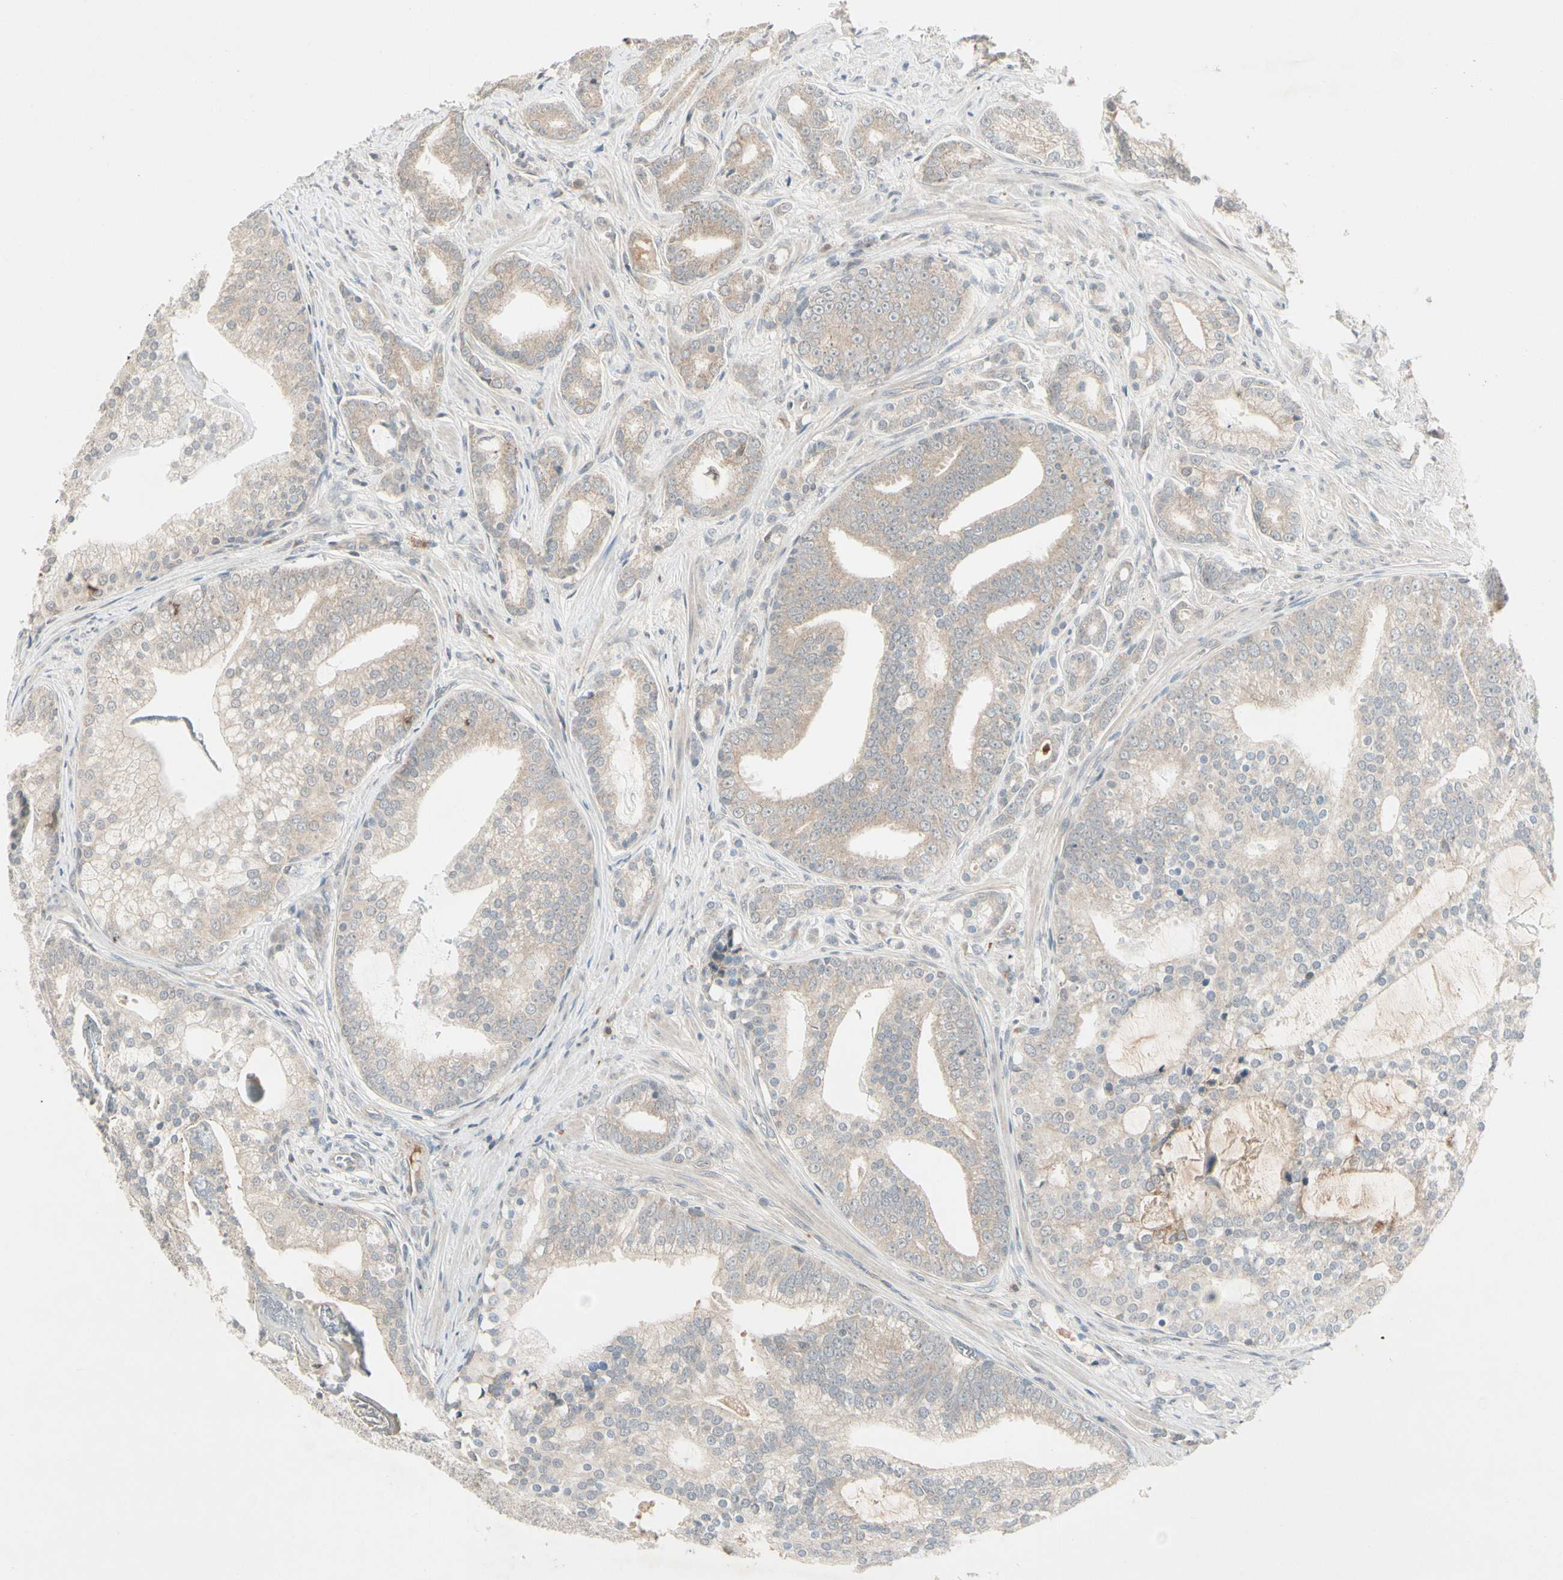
{"staining": {"intensity": "weak", "quantity": ">75%", "location": "cytoplasmic/membranous"}, "tissue": "prostate cancer", "cell_type": "Tumor cells", "image_type": "cancer", "snomed": [{"axis": "morphology", "description": "Adenocarcinoma, Low grade"}, {"axis": "topography", "description": "Prostate"}], "caption": "This photomicrograph exhibits immunohistochemistry (IHC) staining of prostate cancer, with low weak cytoplasmic/membranous positivity in about >75% of tumor cells.", "gene": "ICAM5", "patient": {"sex": "male", "age": 58}}